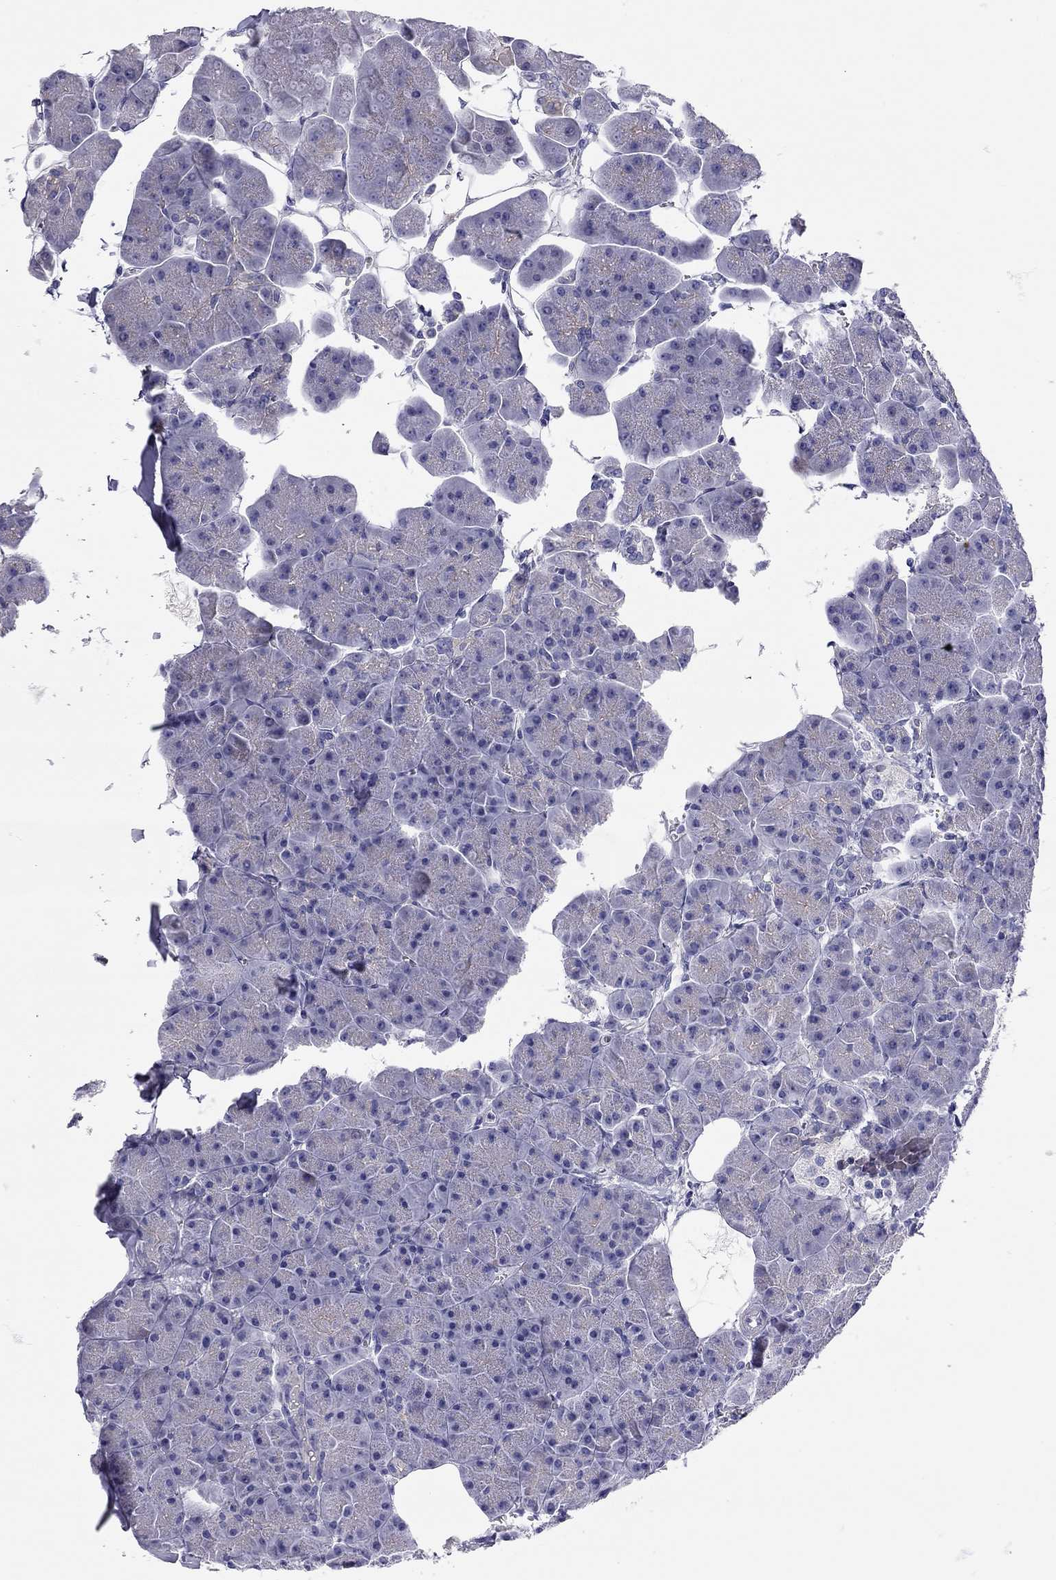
{"staining": {"intensity": "negative", "quantity": "none", "location": "none"}, "tissue": "pancreas", "cell_type": "Exocrine glandular cells", "image_type": "normal", "snomed": [{"axis": "morphology", "description": "Normal tissue, NOS"}, {"axis": "topography", "description": "Adipose tissue"}, {"axis": "topography", "description": "Pancreas"}, {"axis": "topography", "description": "Peripheral nerve tissue"}], "caption": "IHC histopathology image of benign pancreas: pancreas stained with DAB exhibits no significant protein staining in exocrine glandular cells. (DAB immunohistochemistry (IHC), high magnification).", "gene": "SCARB1", "patient": {"sex": "female", "age": 58}}